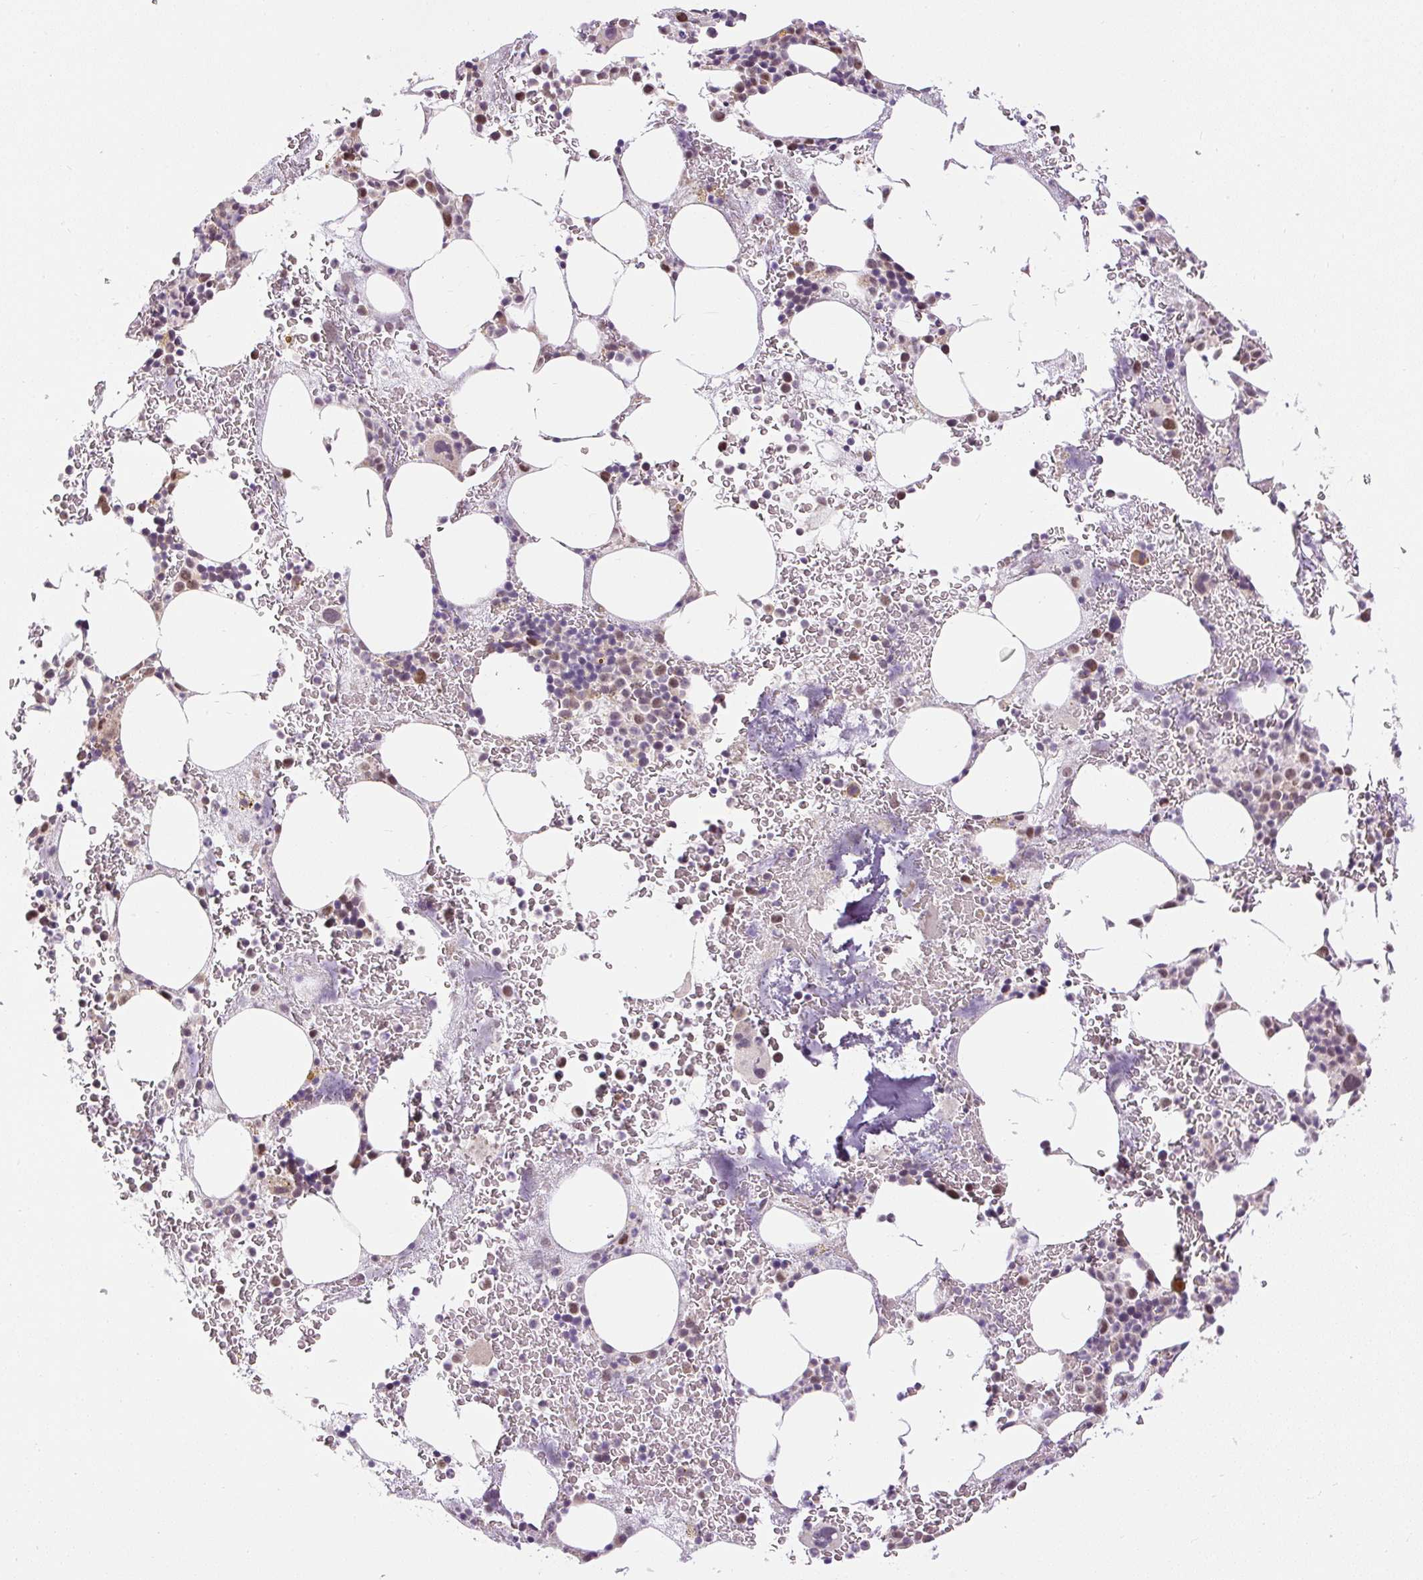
{"staining": {"intensity": "moderate", "quantity": "<25%", "location": "nuclear"}, "tissue": "bone marrow", "cell_type": "Hematopoietic cells", "image_type": "normal", "snomed": [{"axis": "morphology", "description": "Normal tissue, NOS"}, {"axis": "topography", "description": "Bone marrow"}], "caption": "Hematopoietic cells display low levels of moderate nuclear staining in approximately <25% of cells in benign human bone marrow. (DAB (3,3'-diaminobenzidine) = brown stain, brightfield microscopy at high magnification).", "gene": "RACGAP1", "patient": {"sex": "male", "age": 62}}